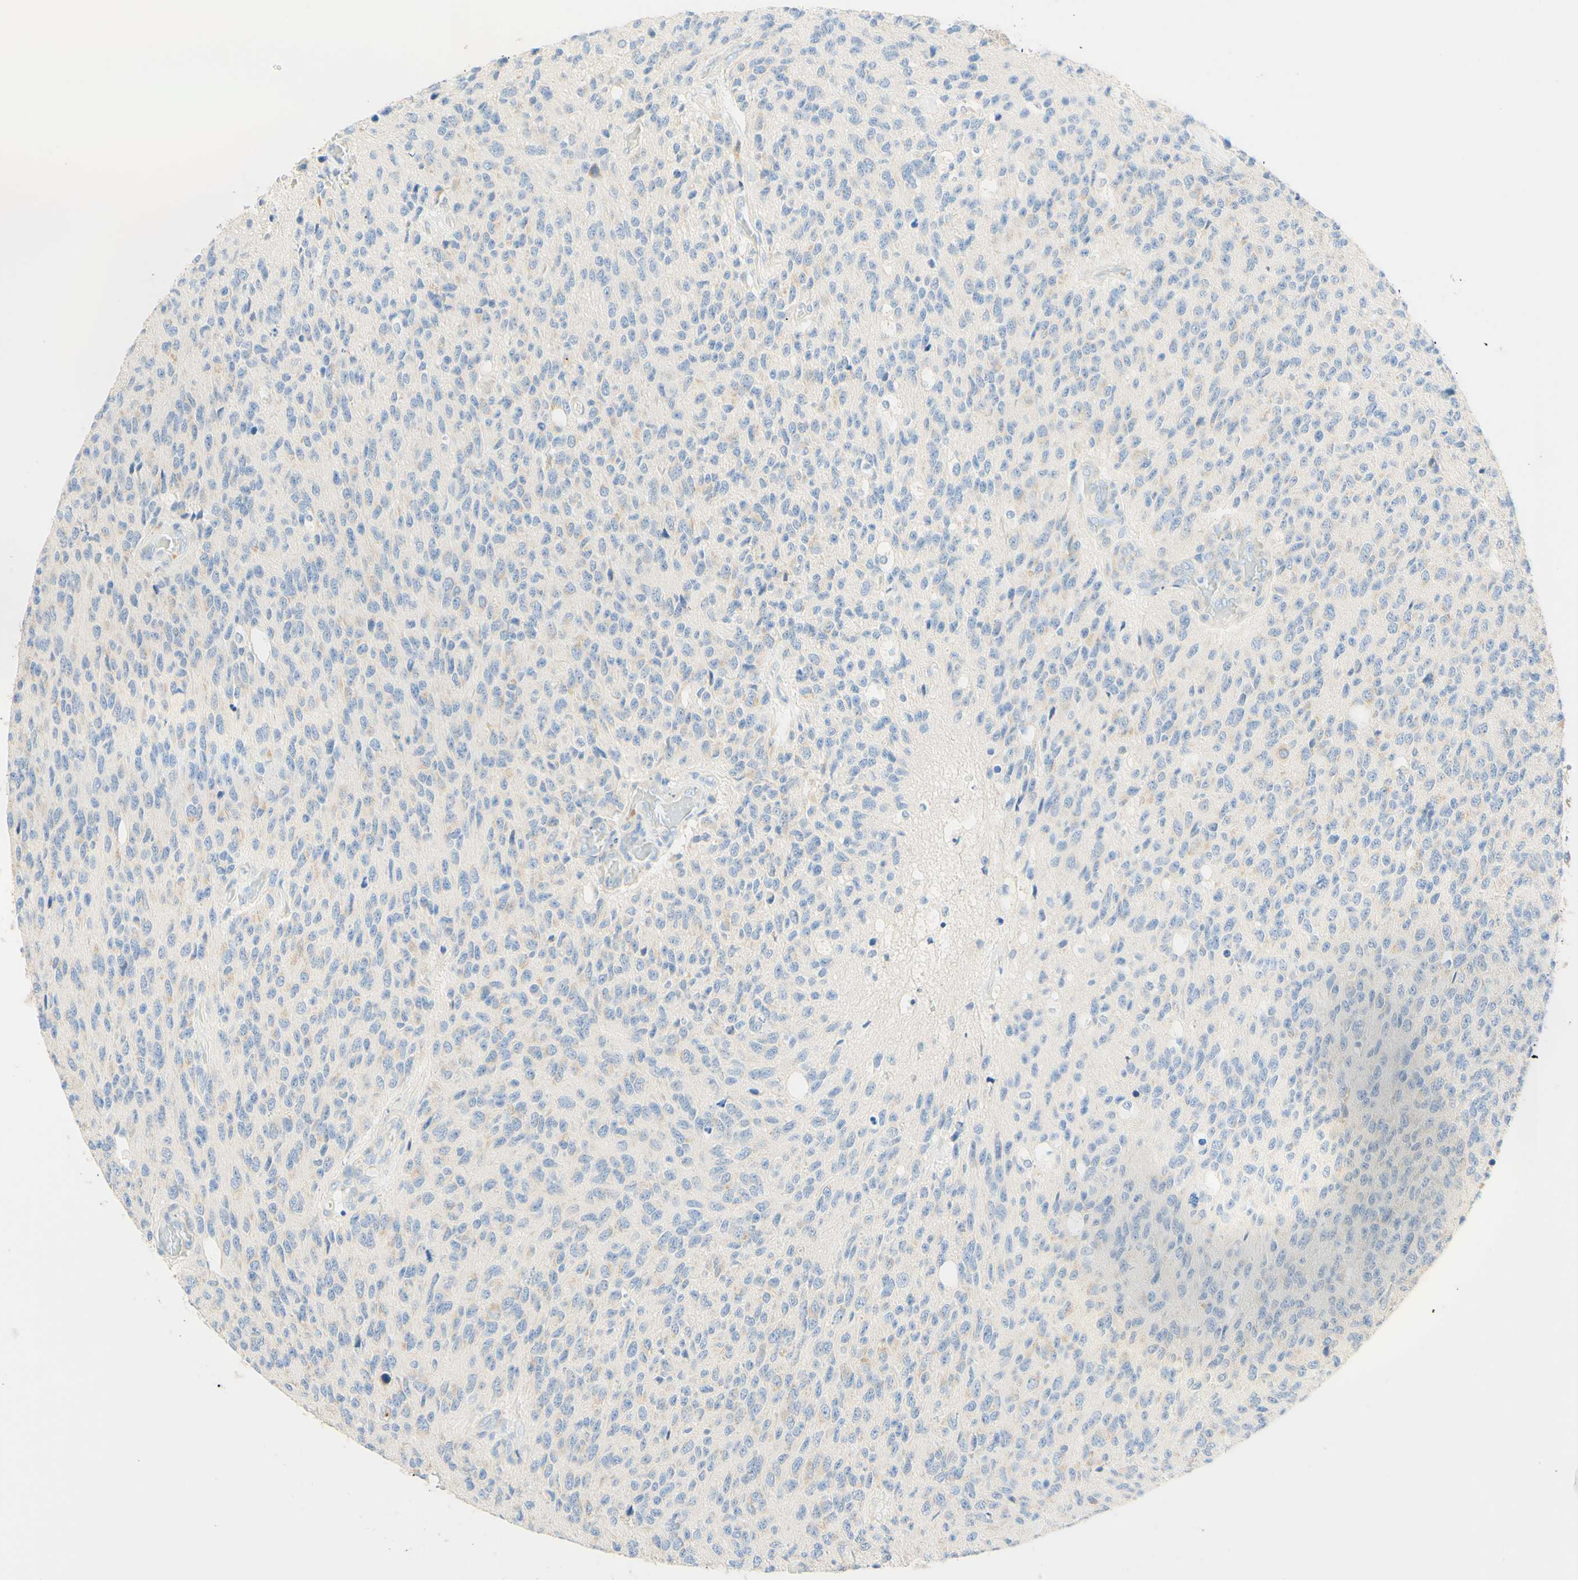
{"staining": {"intensity": "negative", "quantity": "none", "location": "none"}, "tissue": "glioma", "cell_type": "Tumor cells", "image_type": "cancer", "snomed": [{"axis": "morphology", "description": "Glioma, malignant, High grade"}, {"axis": "topography", "description": "pancreas cauda"}], "caption": "Immunohistochemistry image of neoplastic tissue: glioma stained with DAB (3,3'-diaminobenzidine) shows no significant protein staining in tumor cells.", "gene": "LAT", "patient": {"sex": "male", "age": 60}}